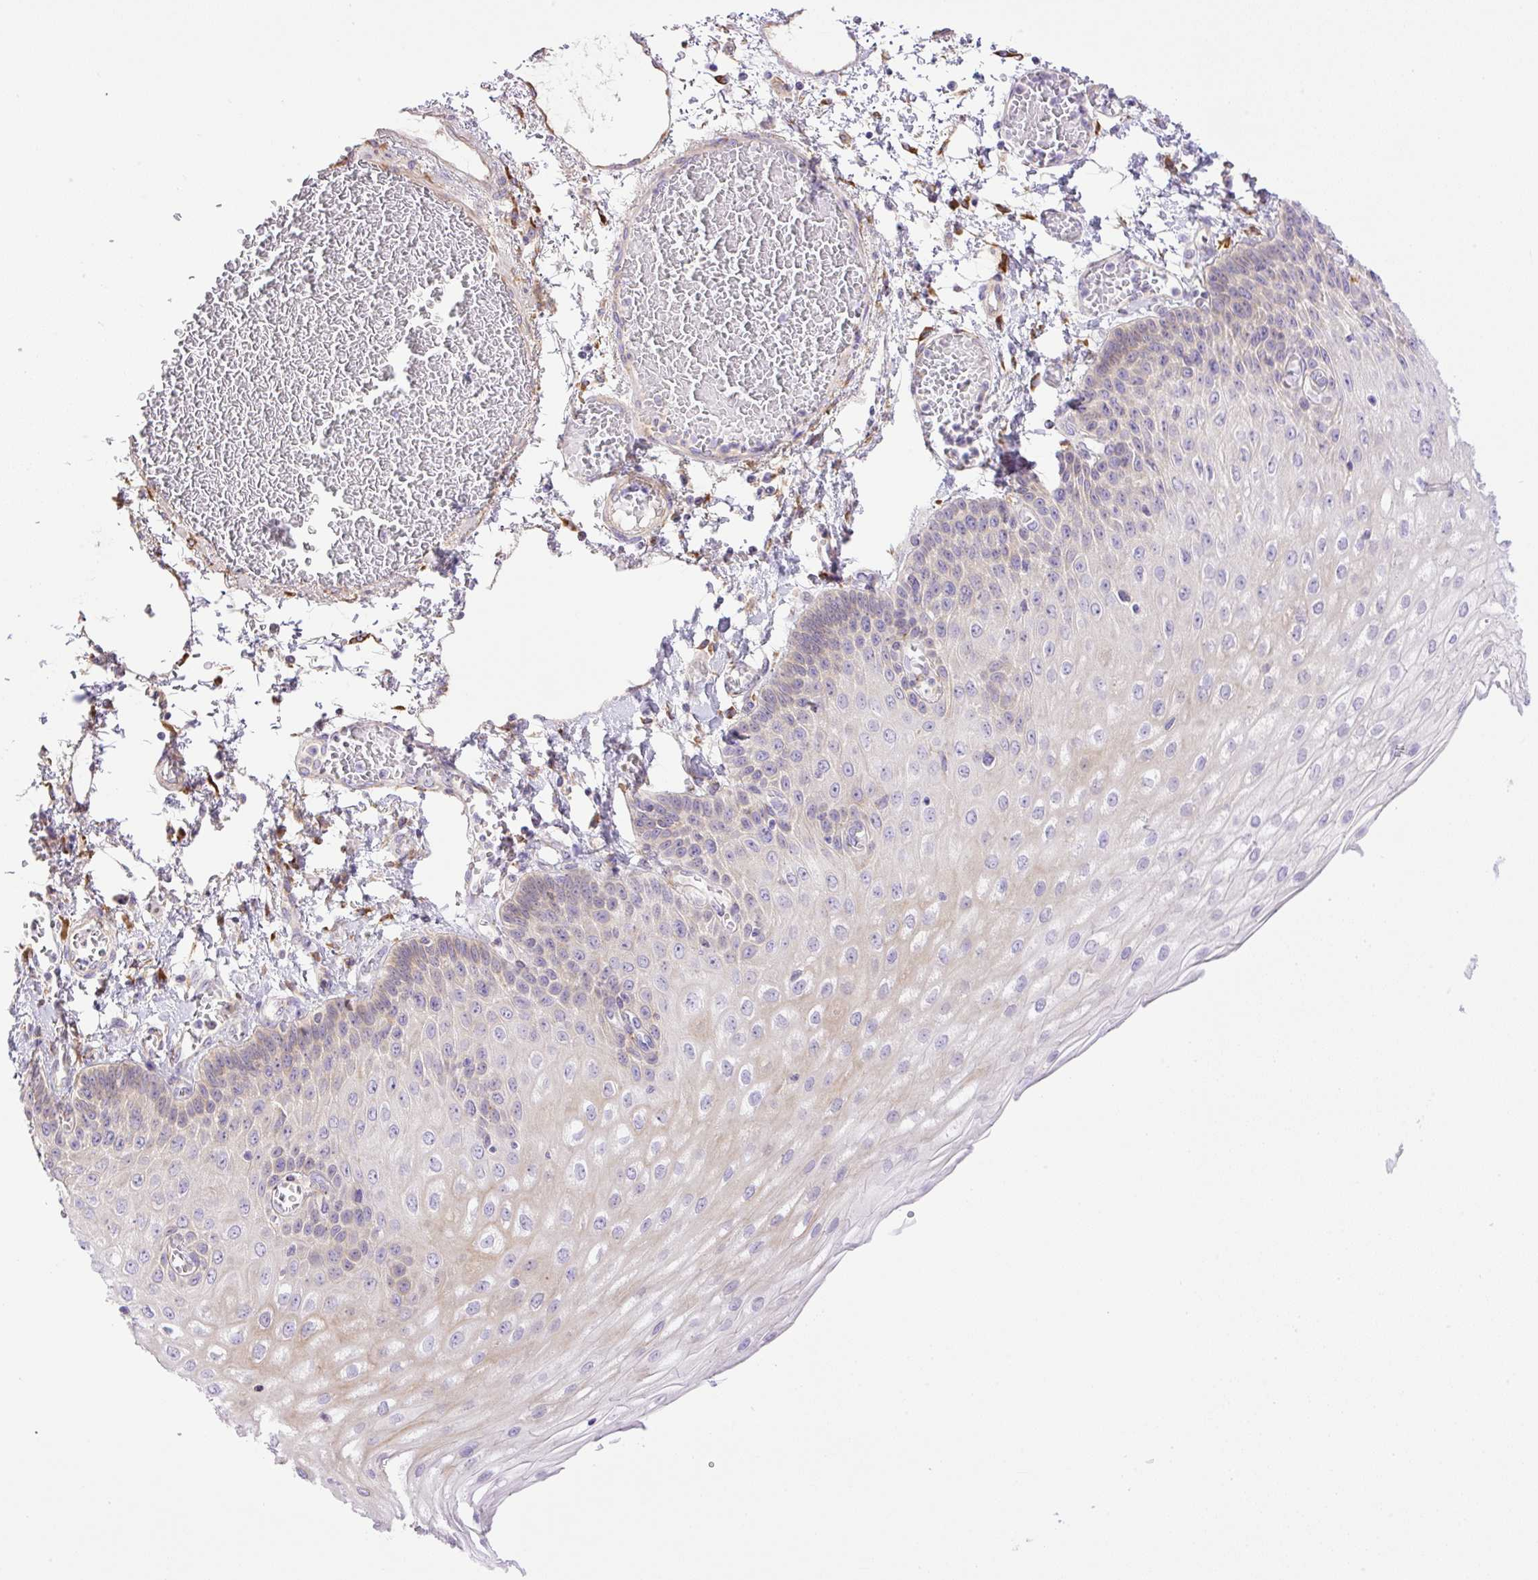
{"staining": {"intensity": "weak", "quantity": "25%-75%", "location": "cytoplasmic/membranous"}, "tissue": "esophagus", "cell_type": "Squamous epithelial cells", "image_type": "normal", "snomed": [{"axis": "morphology", "description": "Normal tissue, NOS"}, {"axis": "morphology", "description": "Adenocarcinoma, NOS"}, {"axis": "topography", "description": "Esophagus"}], "caption": "DAB immunohistochemical staining of benign esophagus shows weak cytoplasmic/membranous protein staining in about 25%-75% of squamous epithelial cells. (Stains: DAB (3,3'-diaminobenzidine) in brown, nuclei in blue, Microscopy: brightfield microscopy at high magnification).", "gene": "POFUT1", "patient": {"sex": "male", "age": 81}}